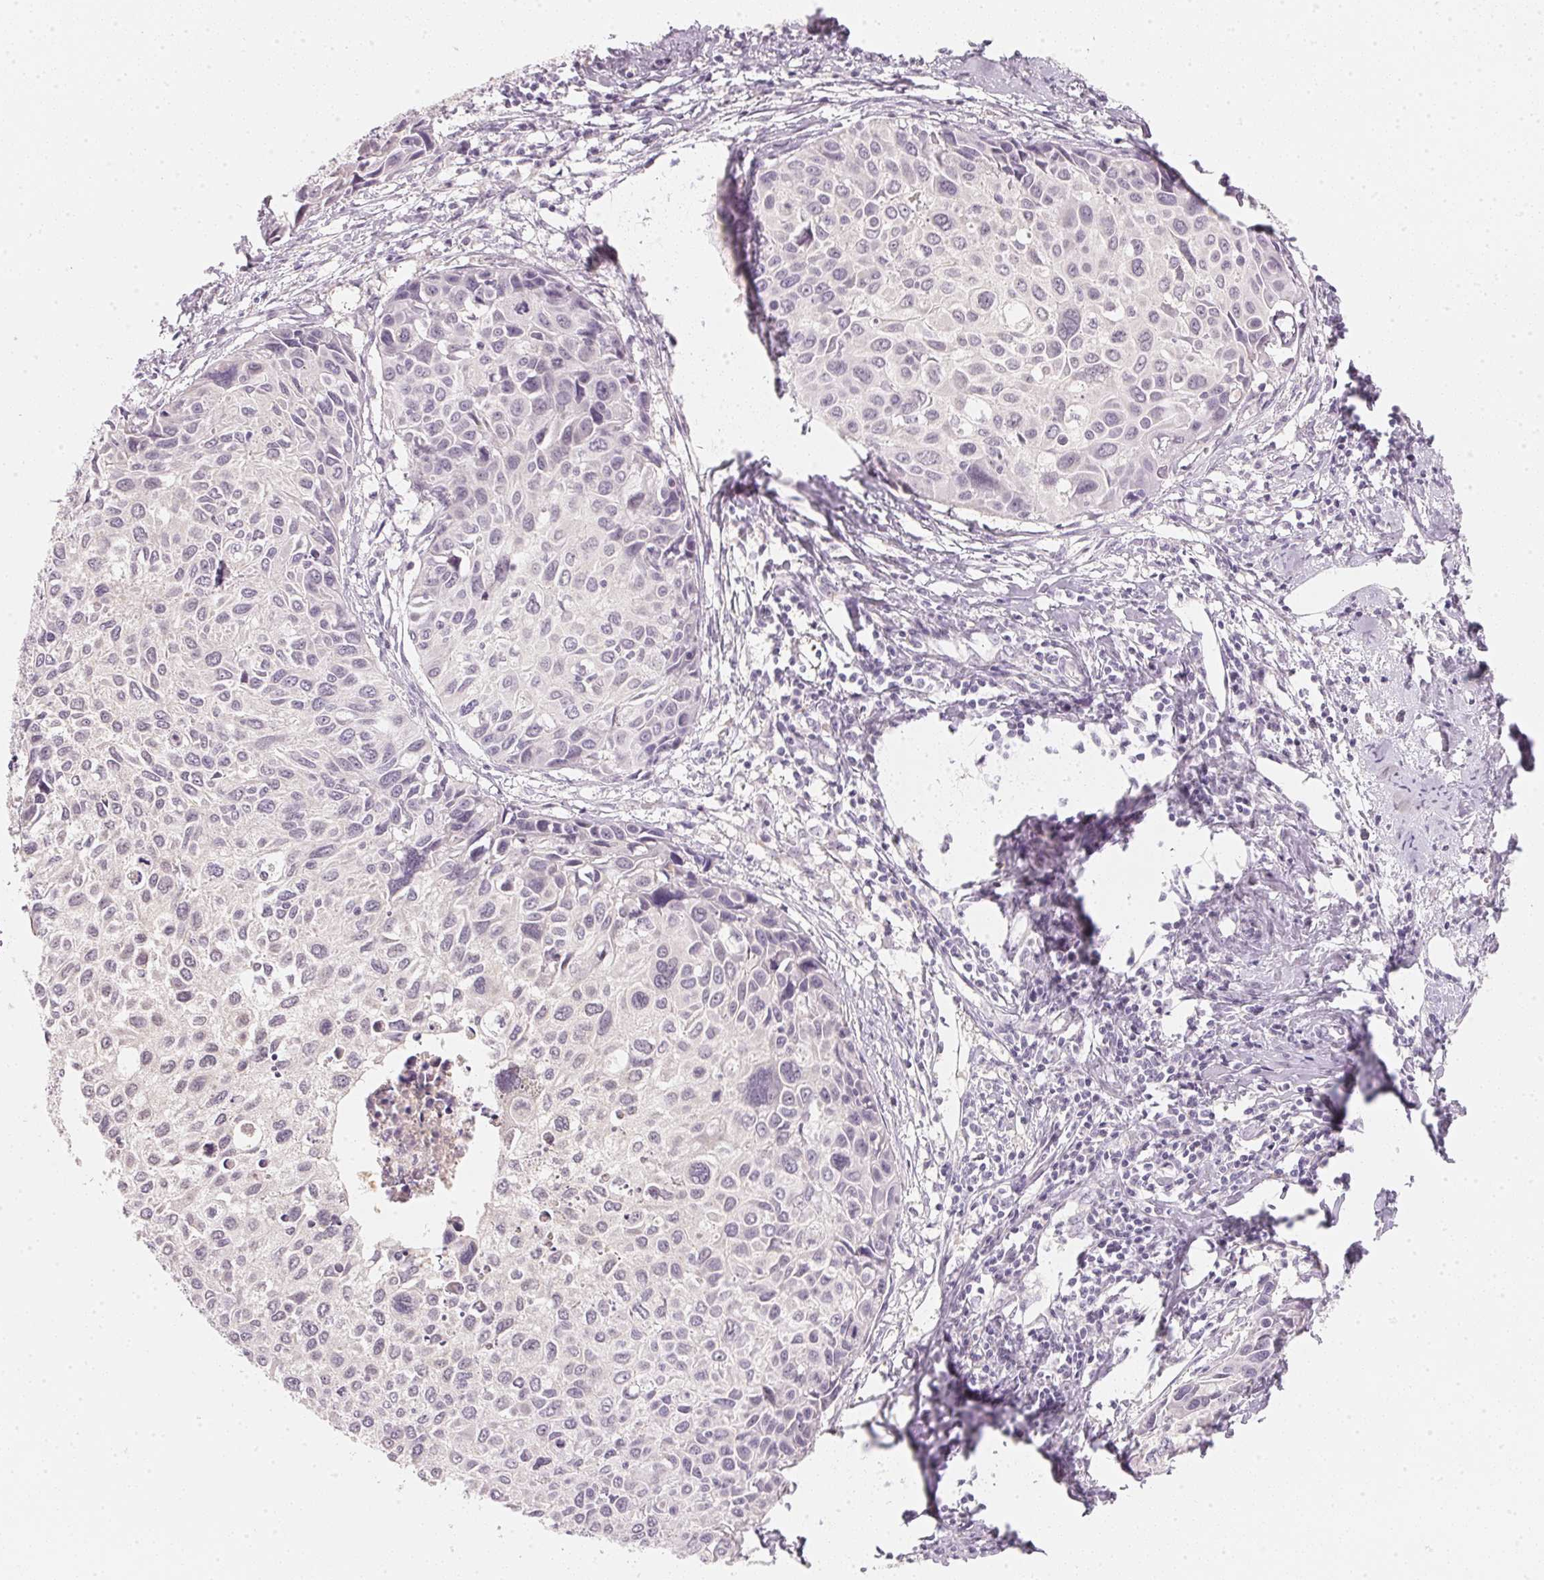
{"staining": {"intensity": "negative", "quantity": "none", "location": "none"}, "tissue": "cervical cancer", "cell_type": "Tumor cells", "image_type": "cancer", "snomed": [{"axis": "morphology", "description": "Squamous cell carcinoma, NOS"}, {"axis": "topography", "description": "Cervix"}], "caption": "The micrograph reveals no staining of tumor cells in cervical cancer.", "gene": "CFAP276", "patient": {"sex": "female", "age": 50}}